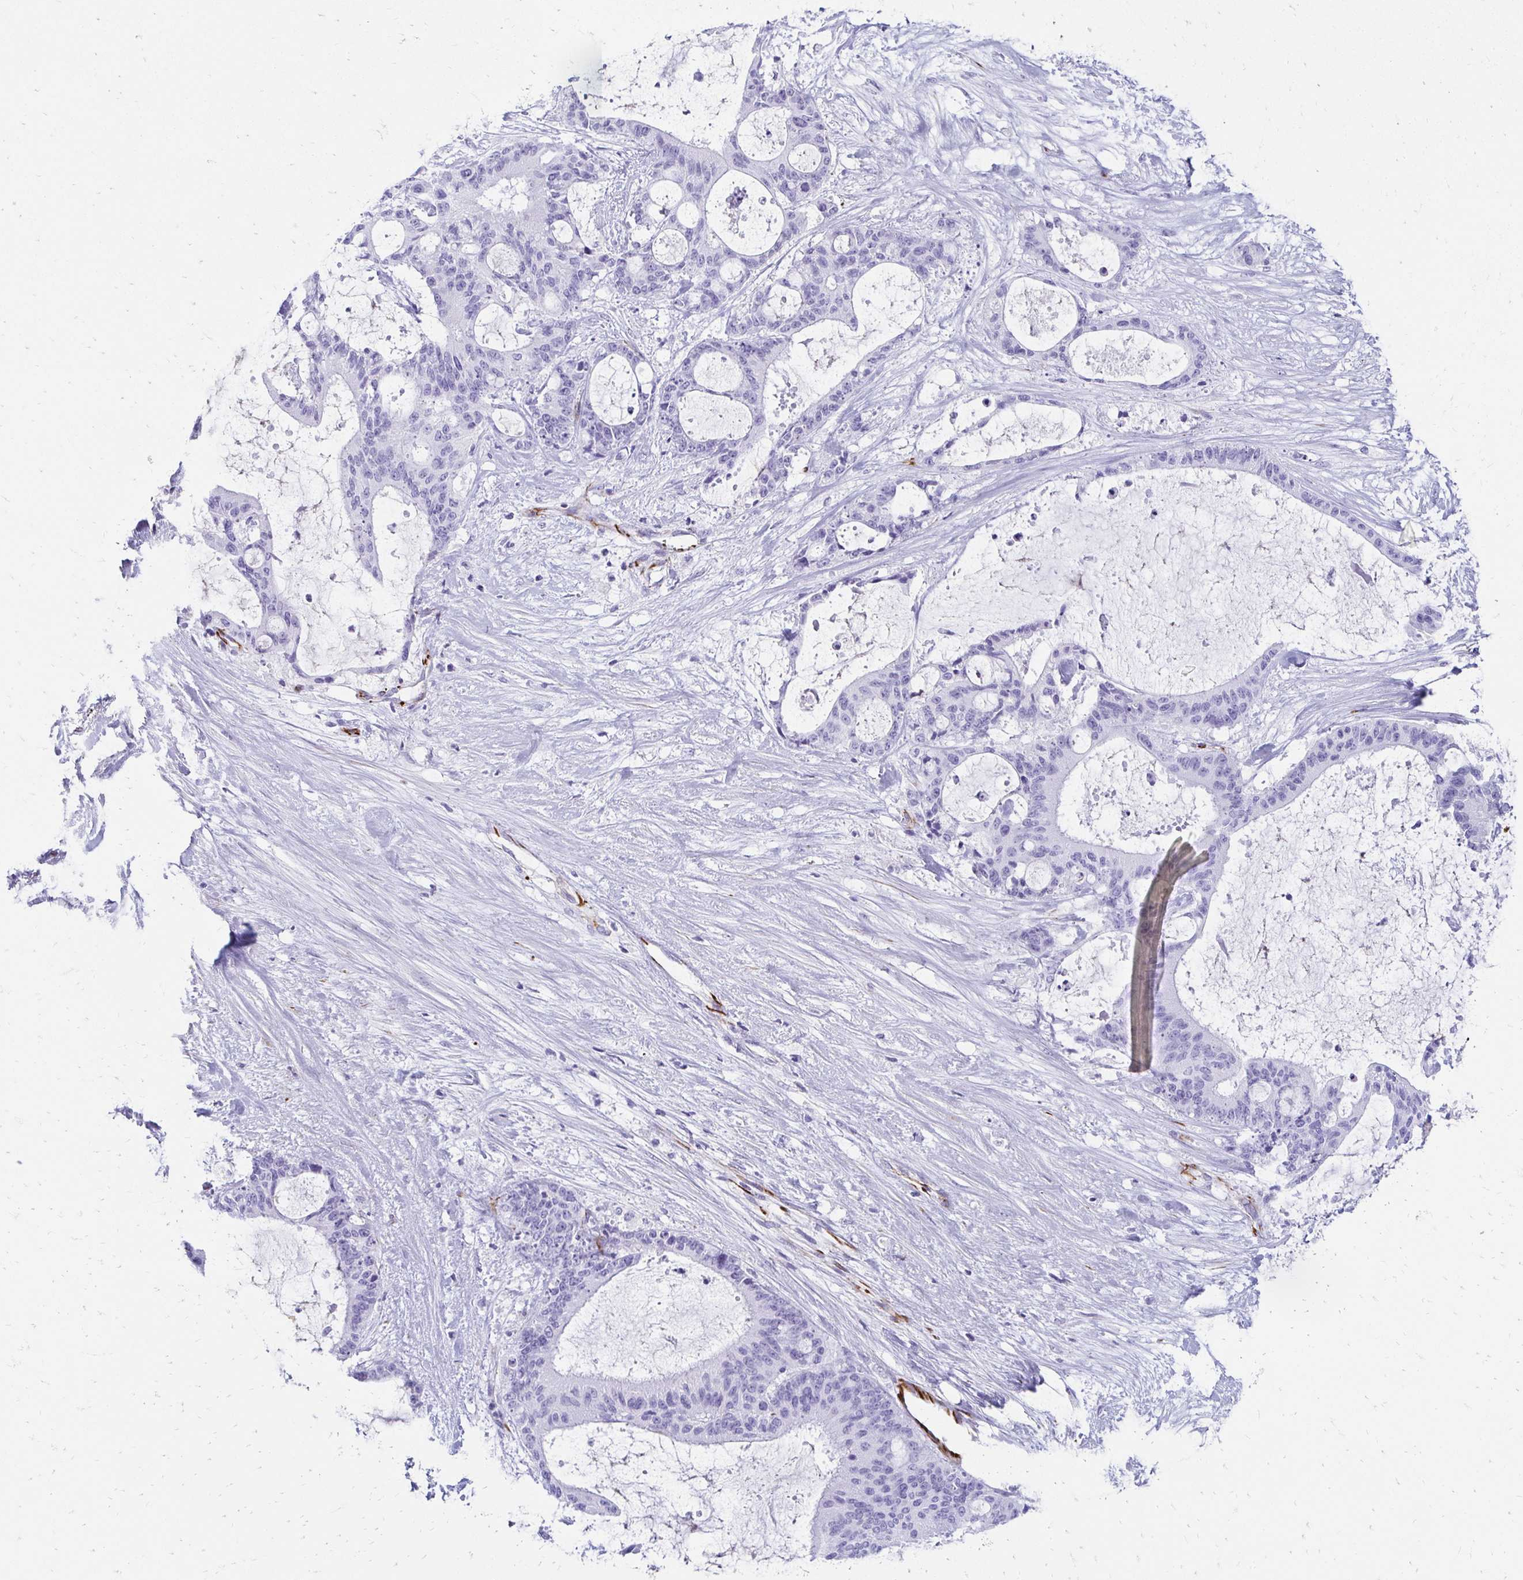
{"staining": {"intensity": "negative", "quantity": "none", "location": "none"}, "tissue": "liver cancer", "cell_type": "Tumor cells", "image_type": "cancer", "snomed": [{"axis": "morphology", "description": "Normal tissue, NOS"}, {"axis": "morphology", "description": "Cholangiocarcinoma"}, {"axis": "topography", "description": "Liver"}, {"axis": "topography", "description": "Peripheral nerve tissue"}], "caption": "A photomicrograph of liver cholangiocarcinoma stained for a protein displays no brown staining in tumor cells.", "gene": "TMEM54", "patient": {"sex": "female", "age": 73}}